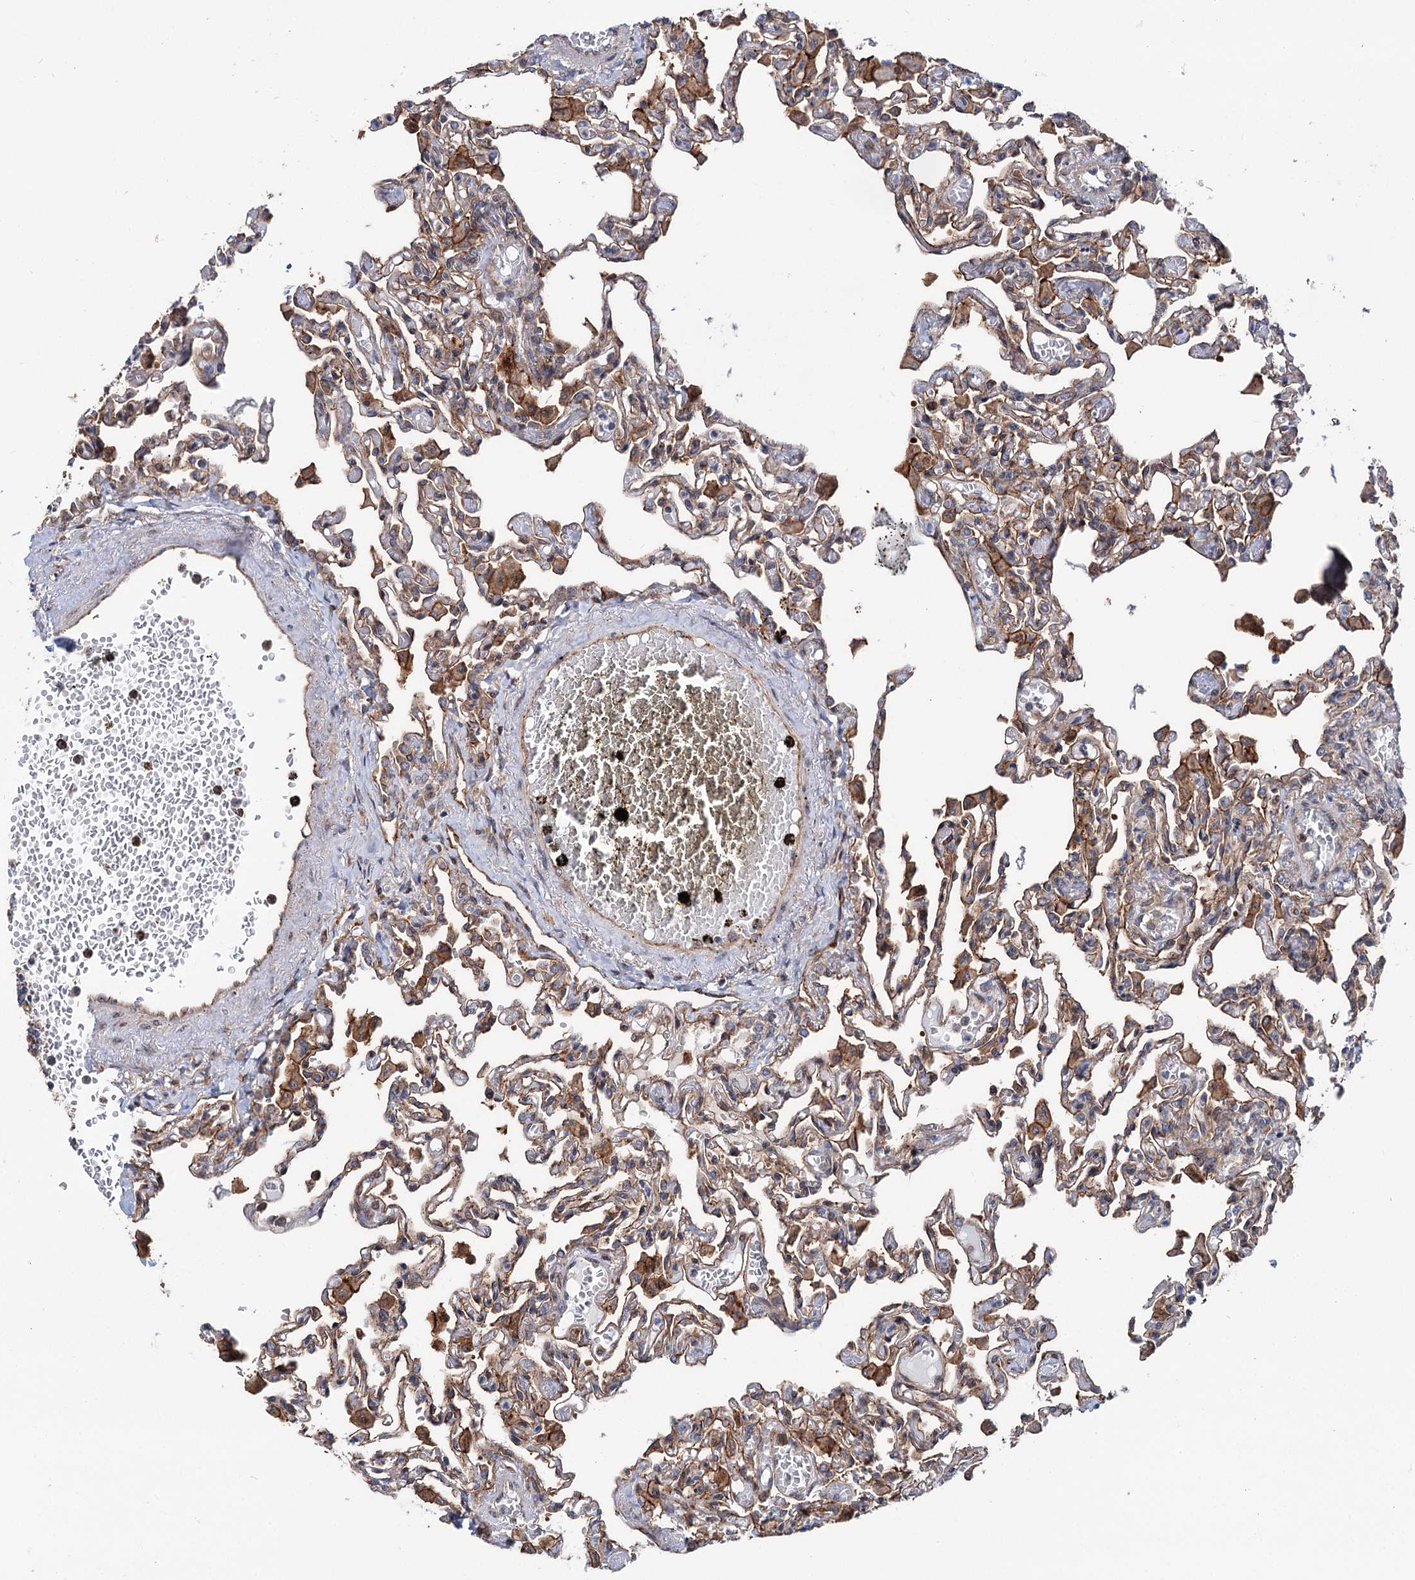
{"staining": {"intensity": "moderate", "quantity": "25%-75%", "location": "cytoplasmic/membranous"}, "tissue": "lung", "cell_type": "Alveolar cells", "image_type": "normal", "snomed": [{"axis": "morphology", "description": "Normal tissue, NOS"}, {"axis": "topography", "description": "Bronchus"}, {"axis": "topography", "description": "Lung"}], "caption": "Immunohistochemistry staining of benign lung, which displays medium levels of moderate cytoplasmic/membranous staining in approximately 25%-75% of alveolar cells indicating moderate cytoplasmic/membranous protein positivity. The staining was performed using DAB (brown) for protein detection and nuclei were counterstained in hematoxylin (blue).", "gene": "PTDSS2", "patient": {"sex": "female", "age": 49}}